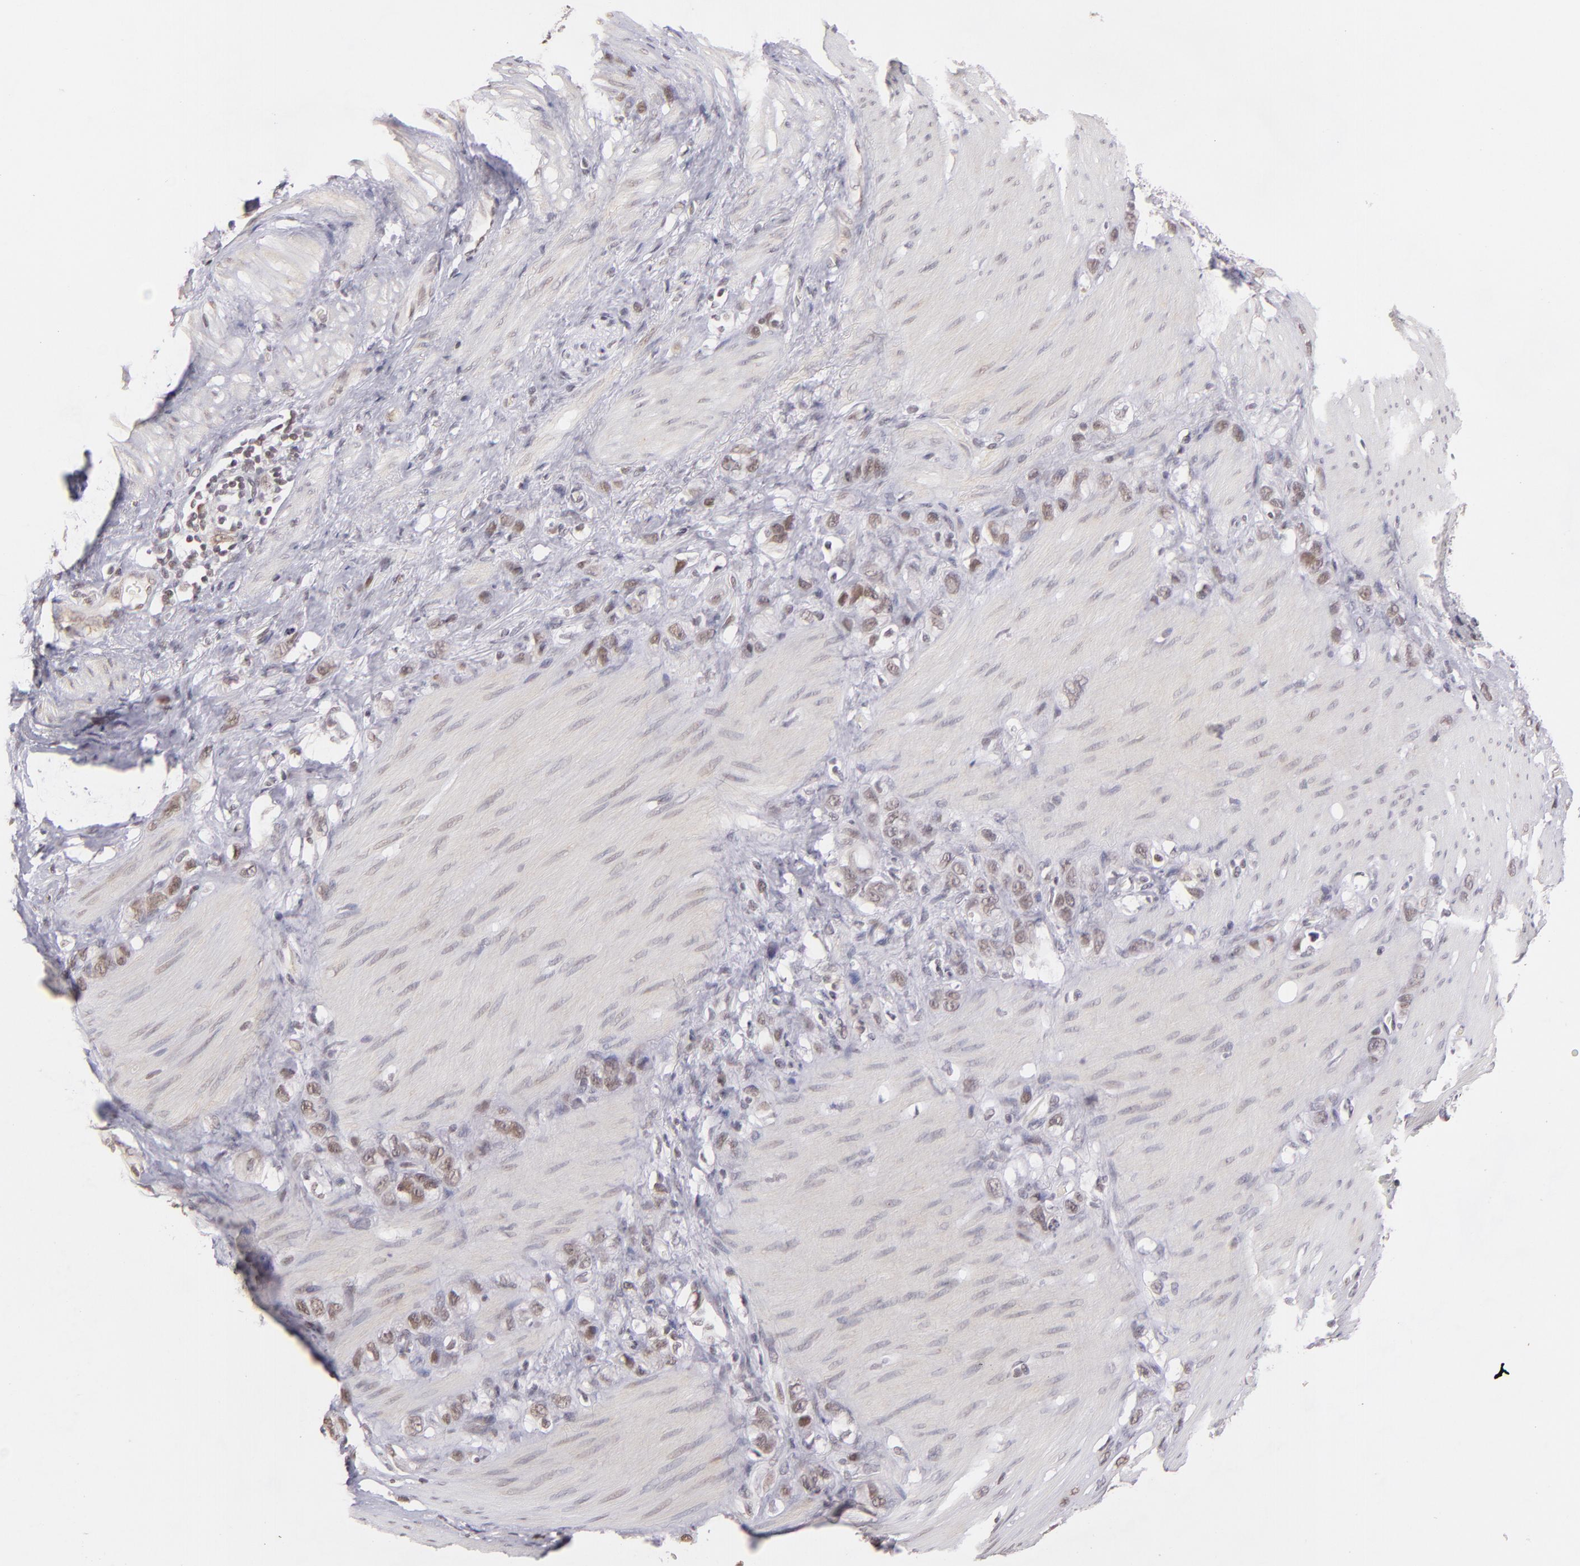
{"staining": {"intensity": "weak", "quantity": "<25%", "location": "nuclear"}, "tissue": "stomach cancer", "cell_type": "Tumor cells", "image_type": "cancer", "snomed": [{"axis": "morphology", "description": "Normal tissue, NOS"}, {"axis": "morphology", "description": "Adenocarcinoma, NOS"}, {"axis": "morphology", "description": "Adenocarcinoma, High grade"}, {"axis": "topography", "description": "Stomach, upper"}, {"axis": "topography", "description": "Stomach"}], "caption": "IHC histopathology image of stomach high-grade adenocarcinoma stained for a protein (brown), which displays no positivity in tumor cells.", "gene": "RARB", "patient": {"sex": "female", "age": 65}}